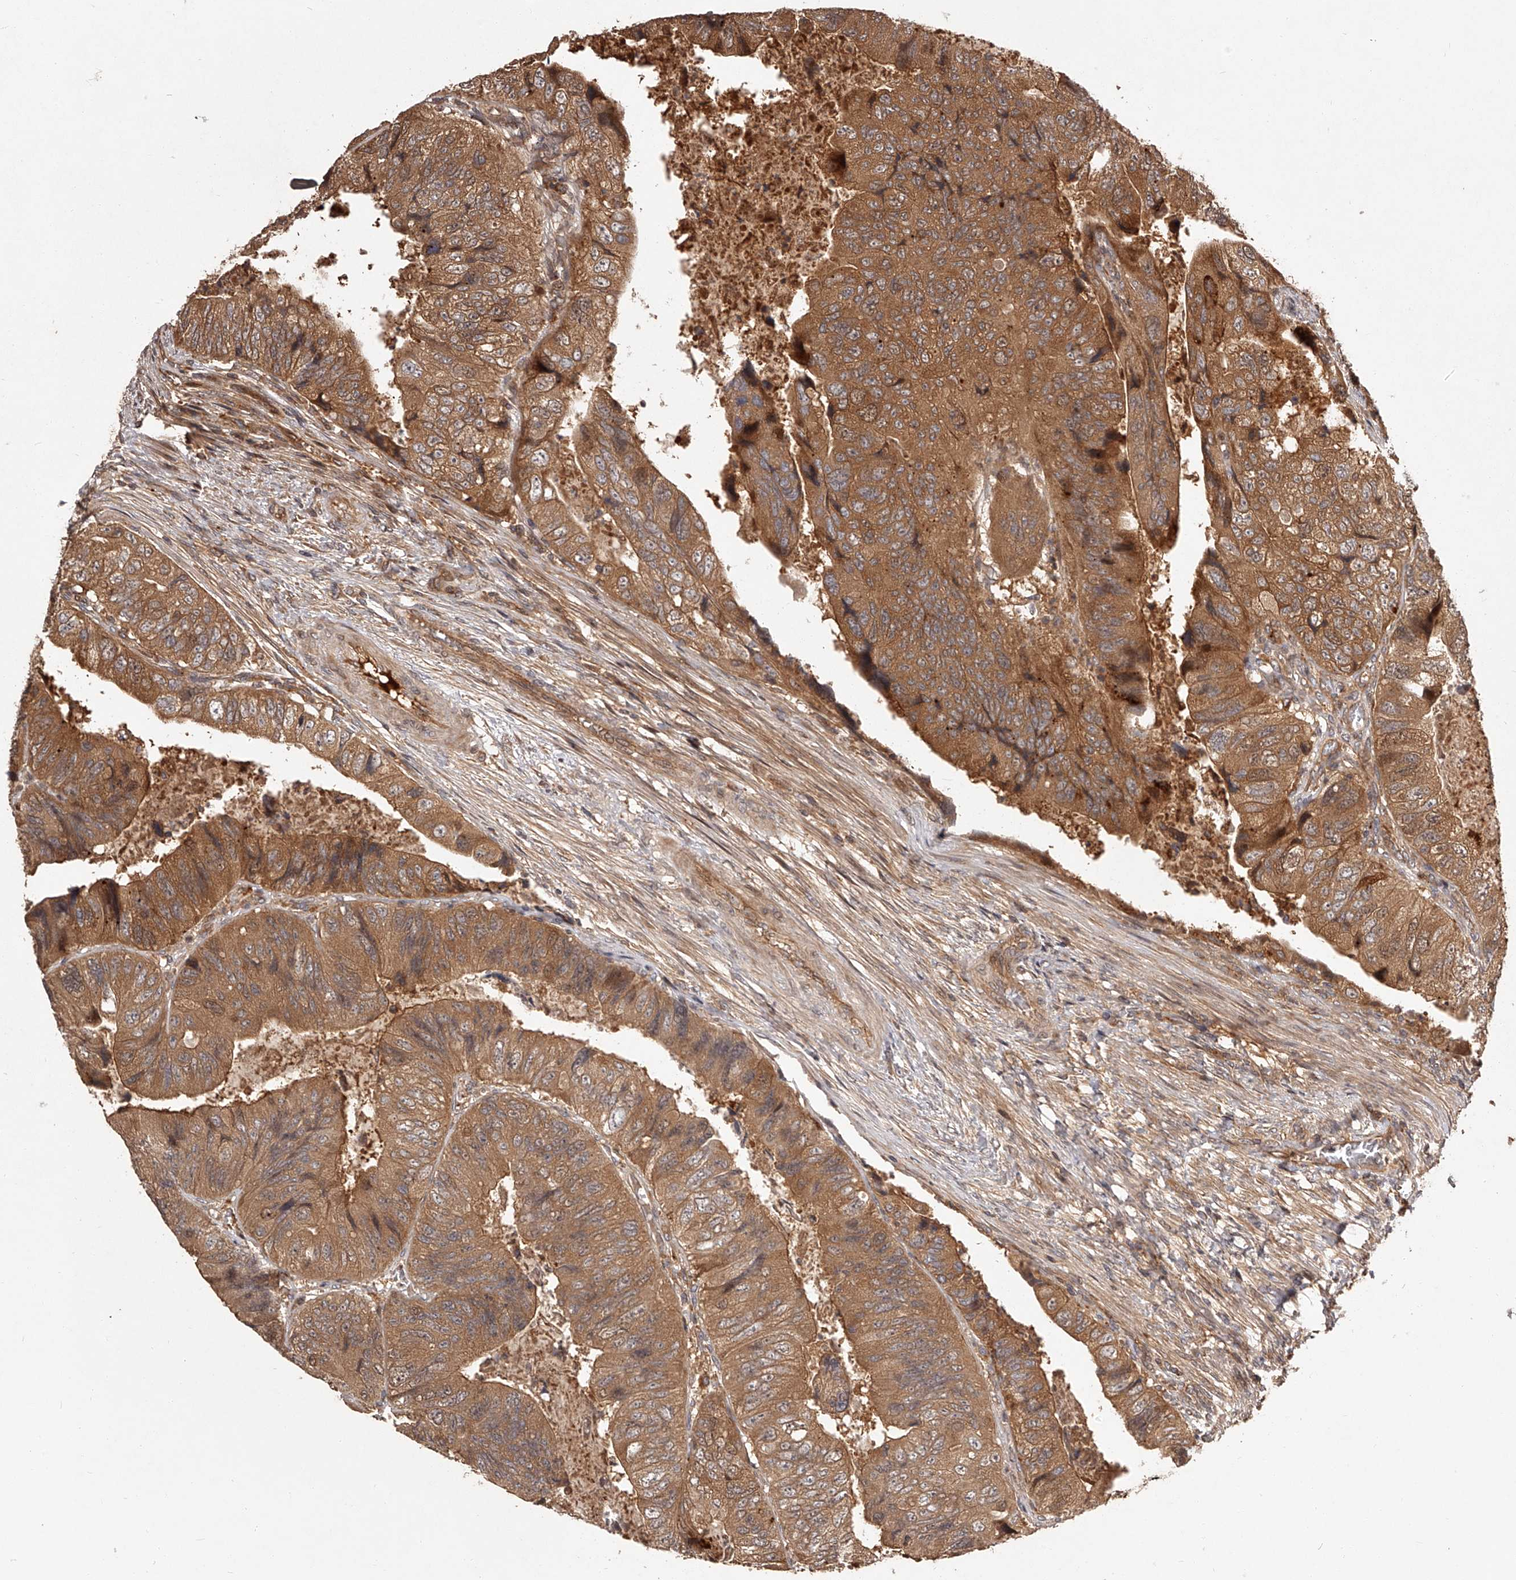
{"staining": {"intensity": "moderate", "quantity": ">75%", "location": "cytoplasmic/membranous"}, "tissue": "colorectal cancer", "cell_type": "Tumor cells", "image_type": "cancer", "snomed": [{"axis": "morphology", "description": "Adenocarcinoma, NOS"}, {"axis": "topography", "description": "Rectum"}], "caption": "Colorectal cancer (adenocarcinoma) stained for a protein demonstrates moderate cytoplasmic/membranous positivity in tumor cells.", "gene": "CRYZL1", "patient": {"sex": "male", "age": 63}}